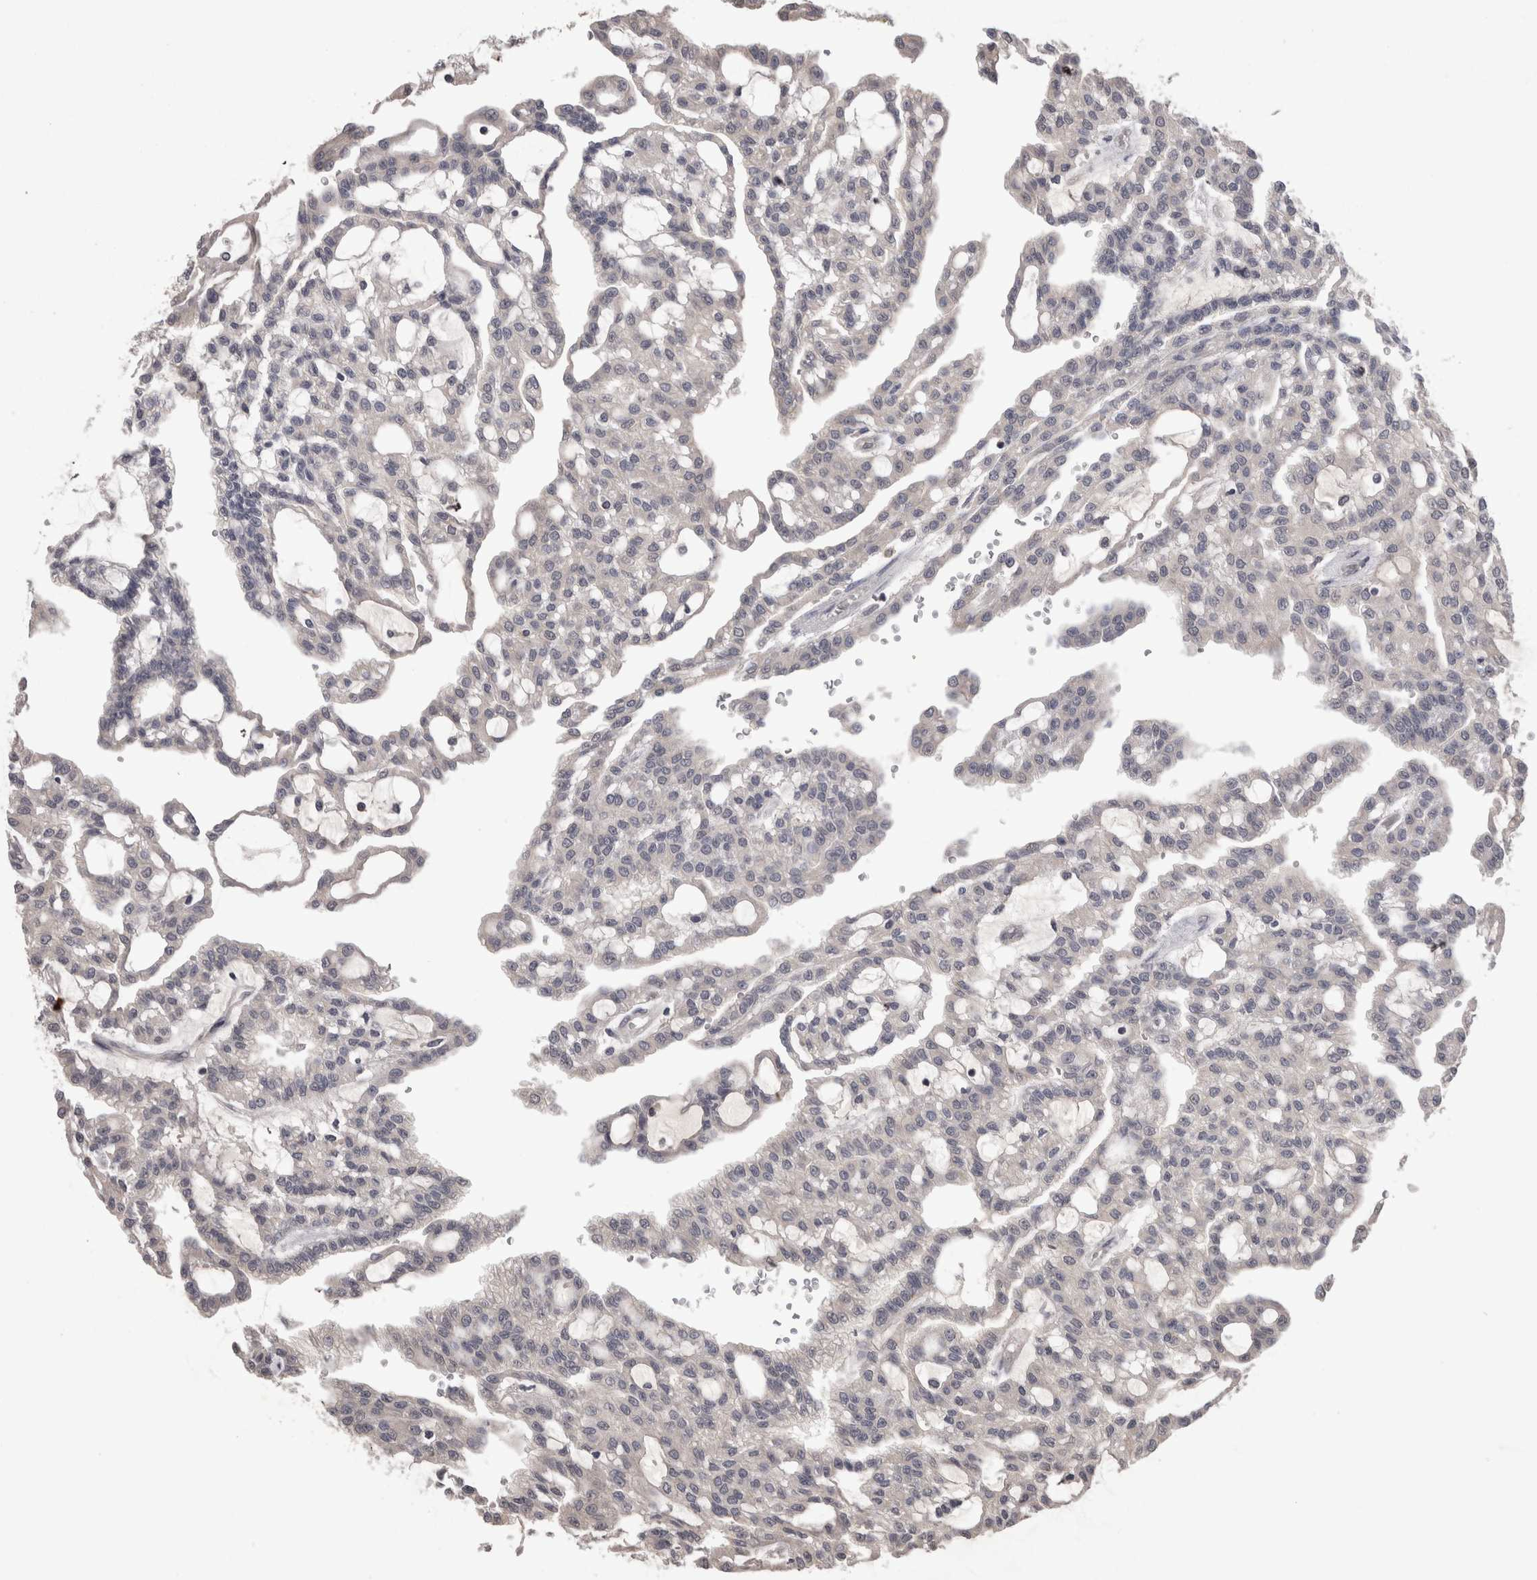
{"staining": {"intensity": "negative", "quantity": "none", "location": "none"}, "tissue": "renal cancer", "cell_type": "Tumor cells", "image_type": "cancer", "snomed": [{"axis": "morphology", "description": "Adenocarcinoma, NOS"}, {"axis": "topography", "description": "Kidney"}], "caption": "A high-resolution photomicrograph shows IHC staining of adenocarcinoma (renal), which displays no significant positivity in tumor cells.", "gene": "PON3", "patient": {"sex": "male", "age": 63}}